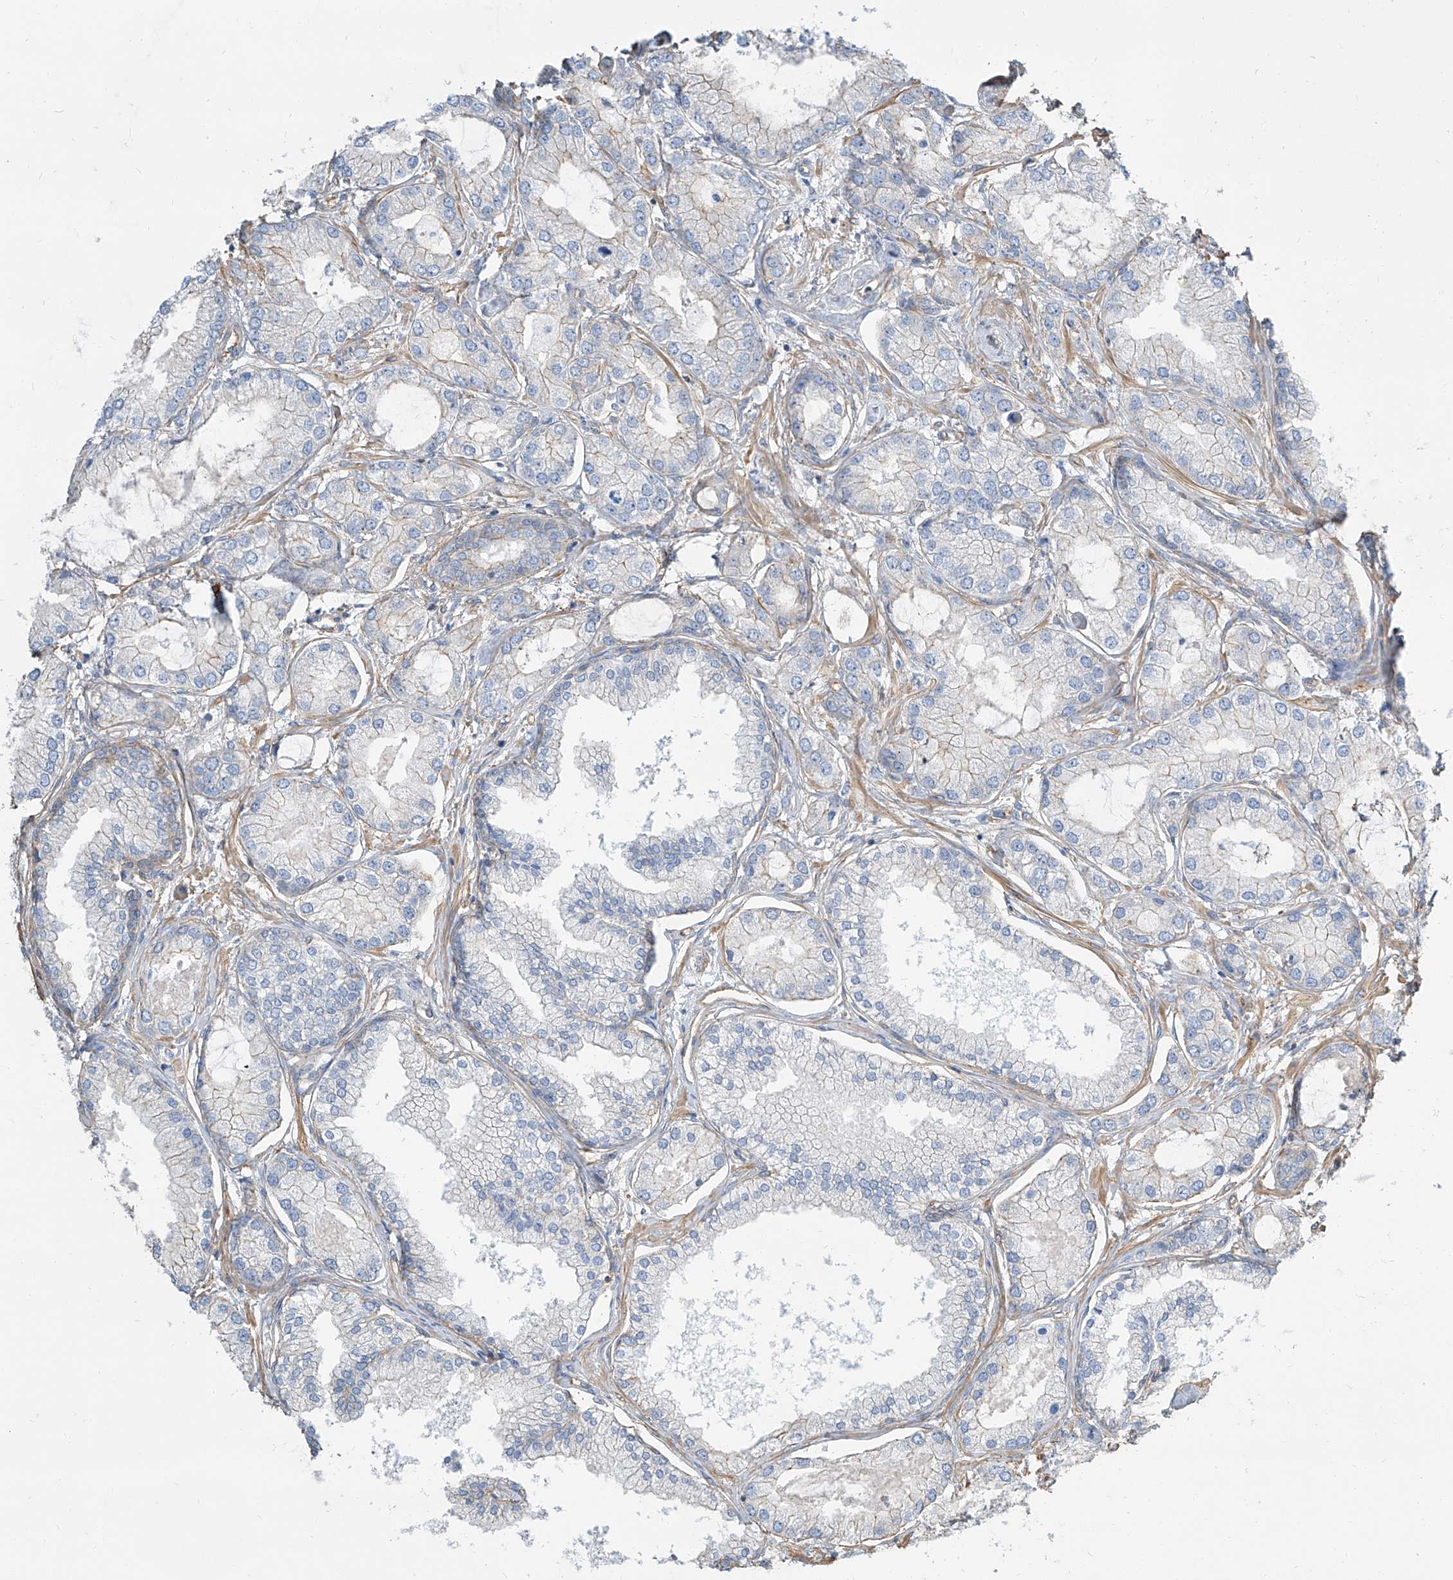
{"staining": {"intensity": "weak", "quantity": "<25%", "location": "cytoplasmic/membranous"}, "tissue": "prostate cancer", "cell_type": "Tumor cells", "image_type": "cancer", "snomed": [{"axis": "morphology", "description": "Adenocarcinoma, Low grade"}, {"axis": "topography", "description": "Prostate"}], "caption": "Tumor cells are negative for brown protein staining in prostate cancer.", "gene": "TXLNB", "patient": {"sex": "male", "age": 62}}